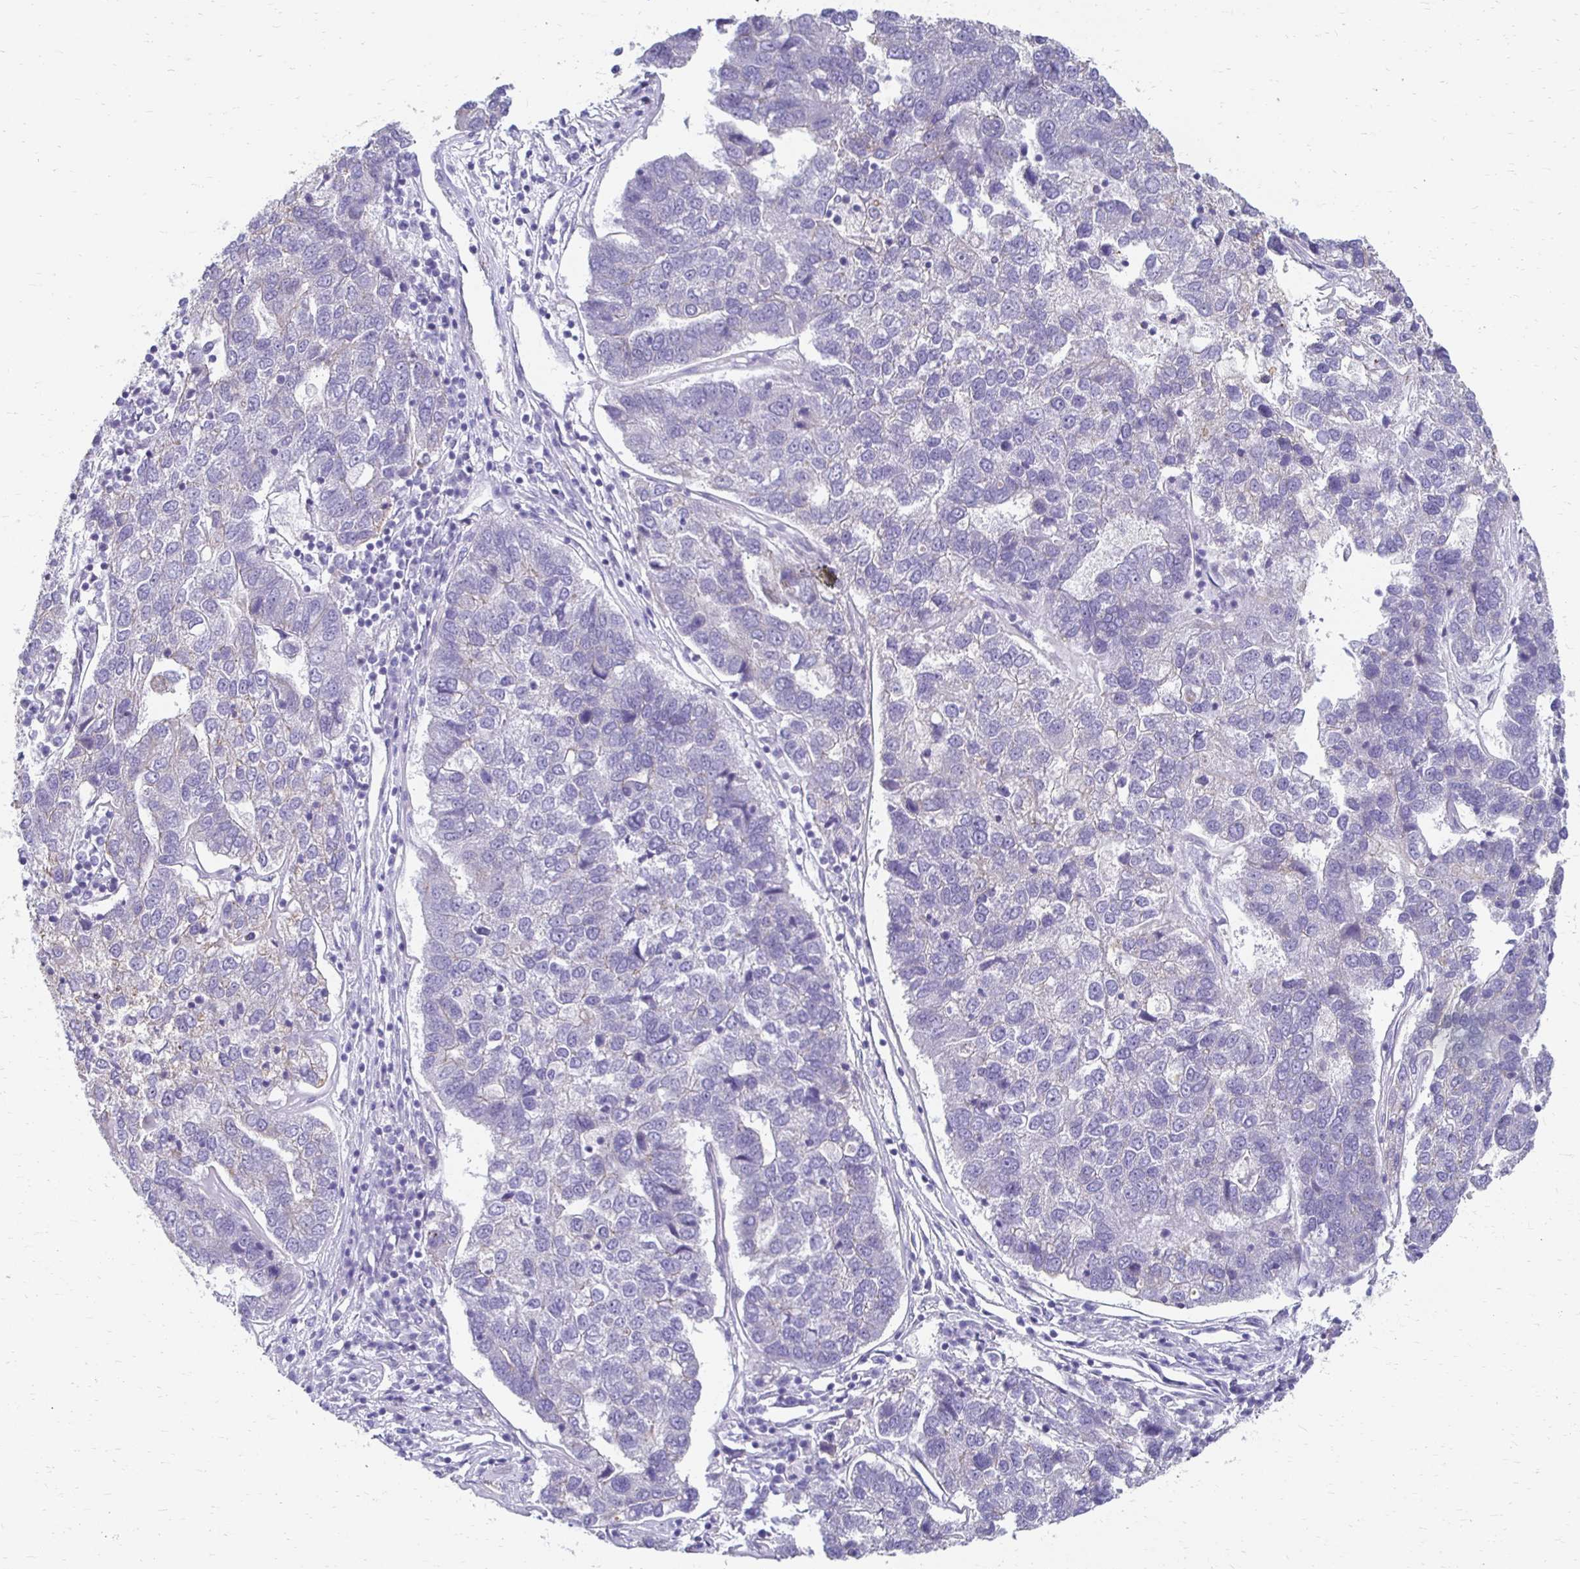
{"staining": {"intensity": "negative", "quantity": "none", "location": "none"}, "tissue": "pancreatic cancer", "cell_type": "Tumor cells", "image_type": "cancer", "snomed": [{"axis": "morphology", "description": "Adenocarcinoma, NOS"}, {"axis": "topography", "description": "Pancreas"}], "caption": "Tumor cells show no significant protein staining in adenocarcinoma (pancreatic). (DAB (3,3'-diaminobenzidine) immunohistochemistry, high magnification).", "gene": "AKAP6", "patient": {"sex": "female", "age": 61}}